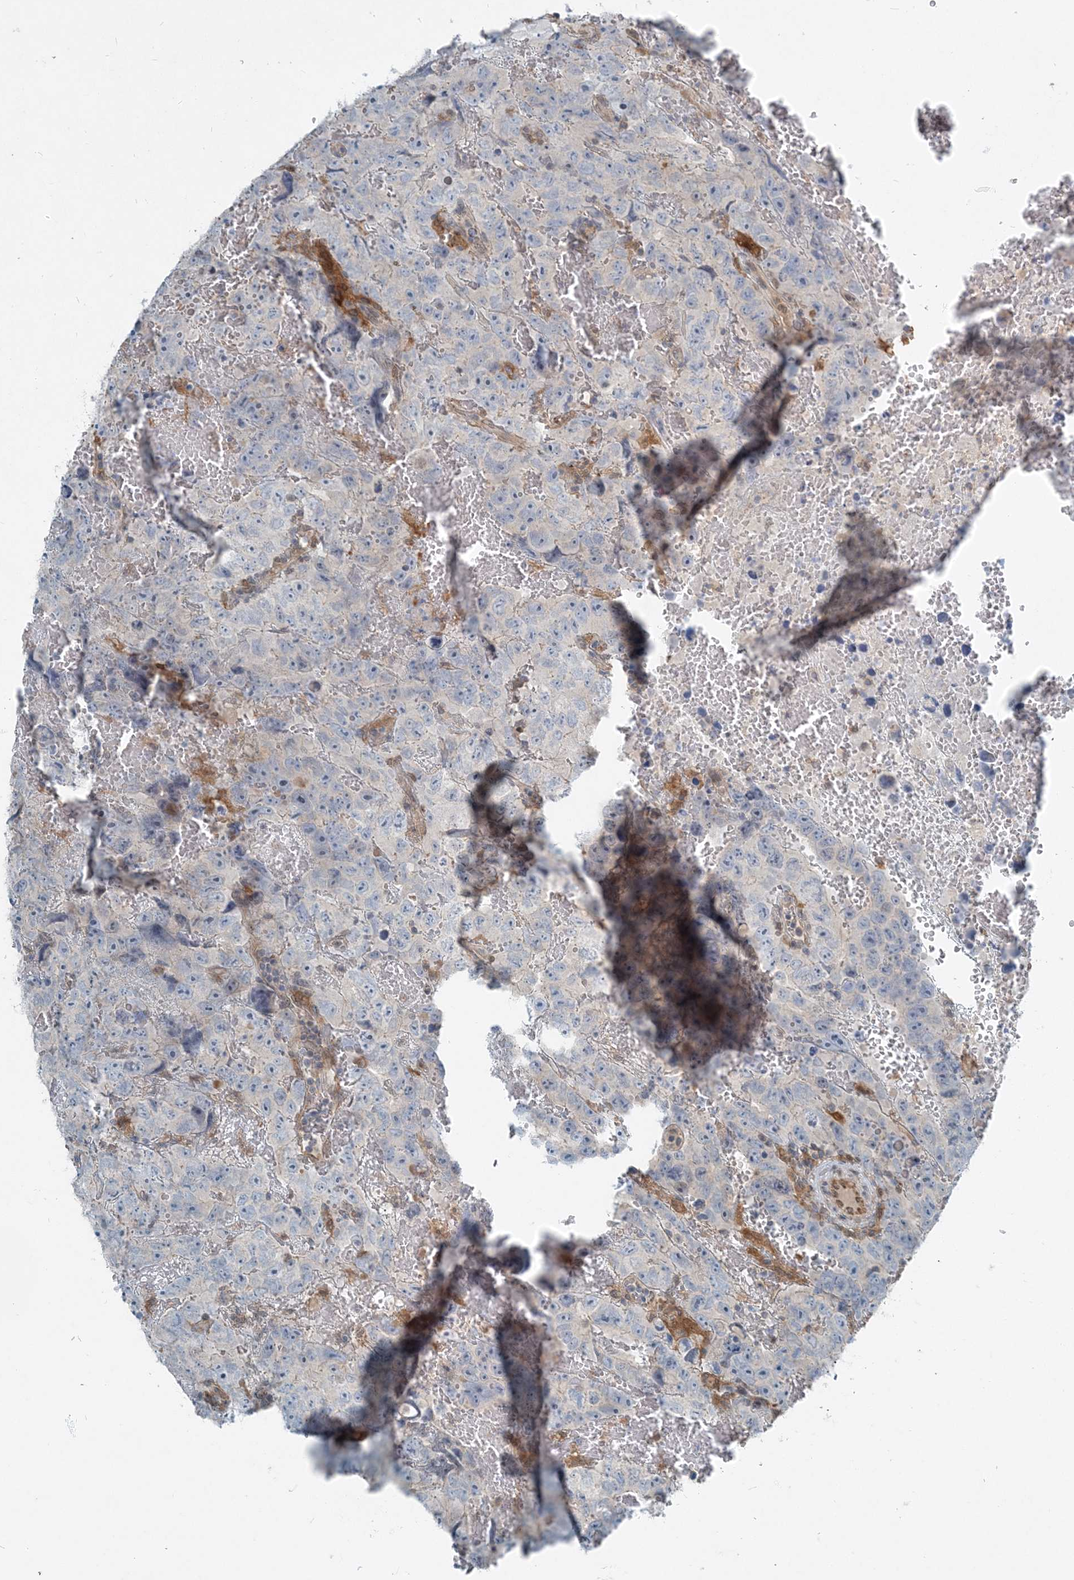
{"staining": {"intensity": "negative", "quantity": "none", "location": "none"}, "tissue": "testis cancer", "cell_type": "Tumor cells", "image_type": "cancer", "snomed": [{"axis": "morphology", "description": "Carcinoma, Embryonal, NOS"}, {"axis": "topography", "description": "Testis"}], "caption": "DAB immunohistochemical staining of testis cancer (embryonal carcinoma) displays no significant positivity in tumor cells.", "gene": "ARMH1", "patient": {"sex": "male", "age": 45}}